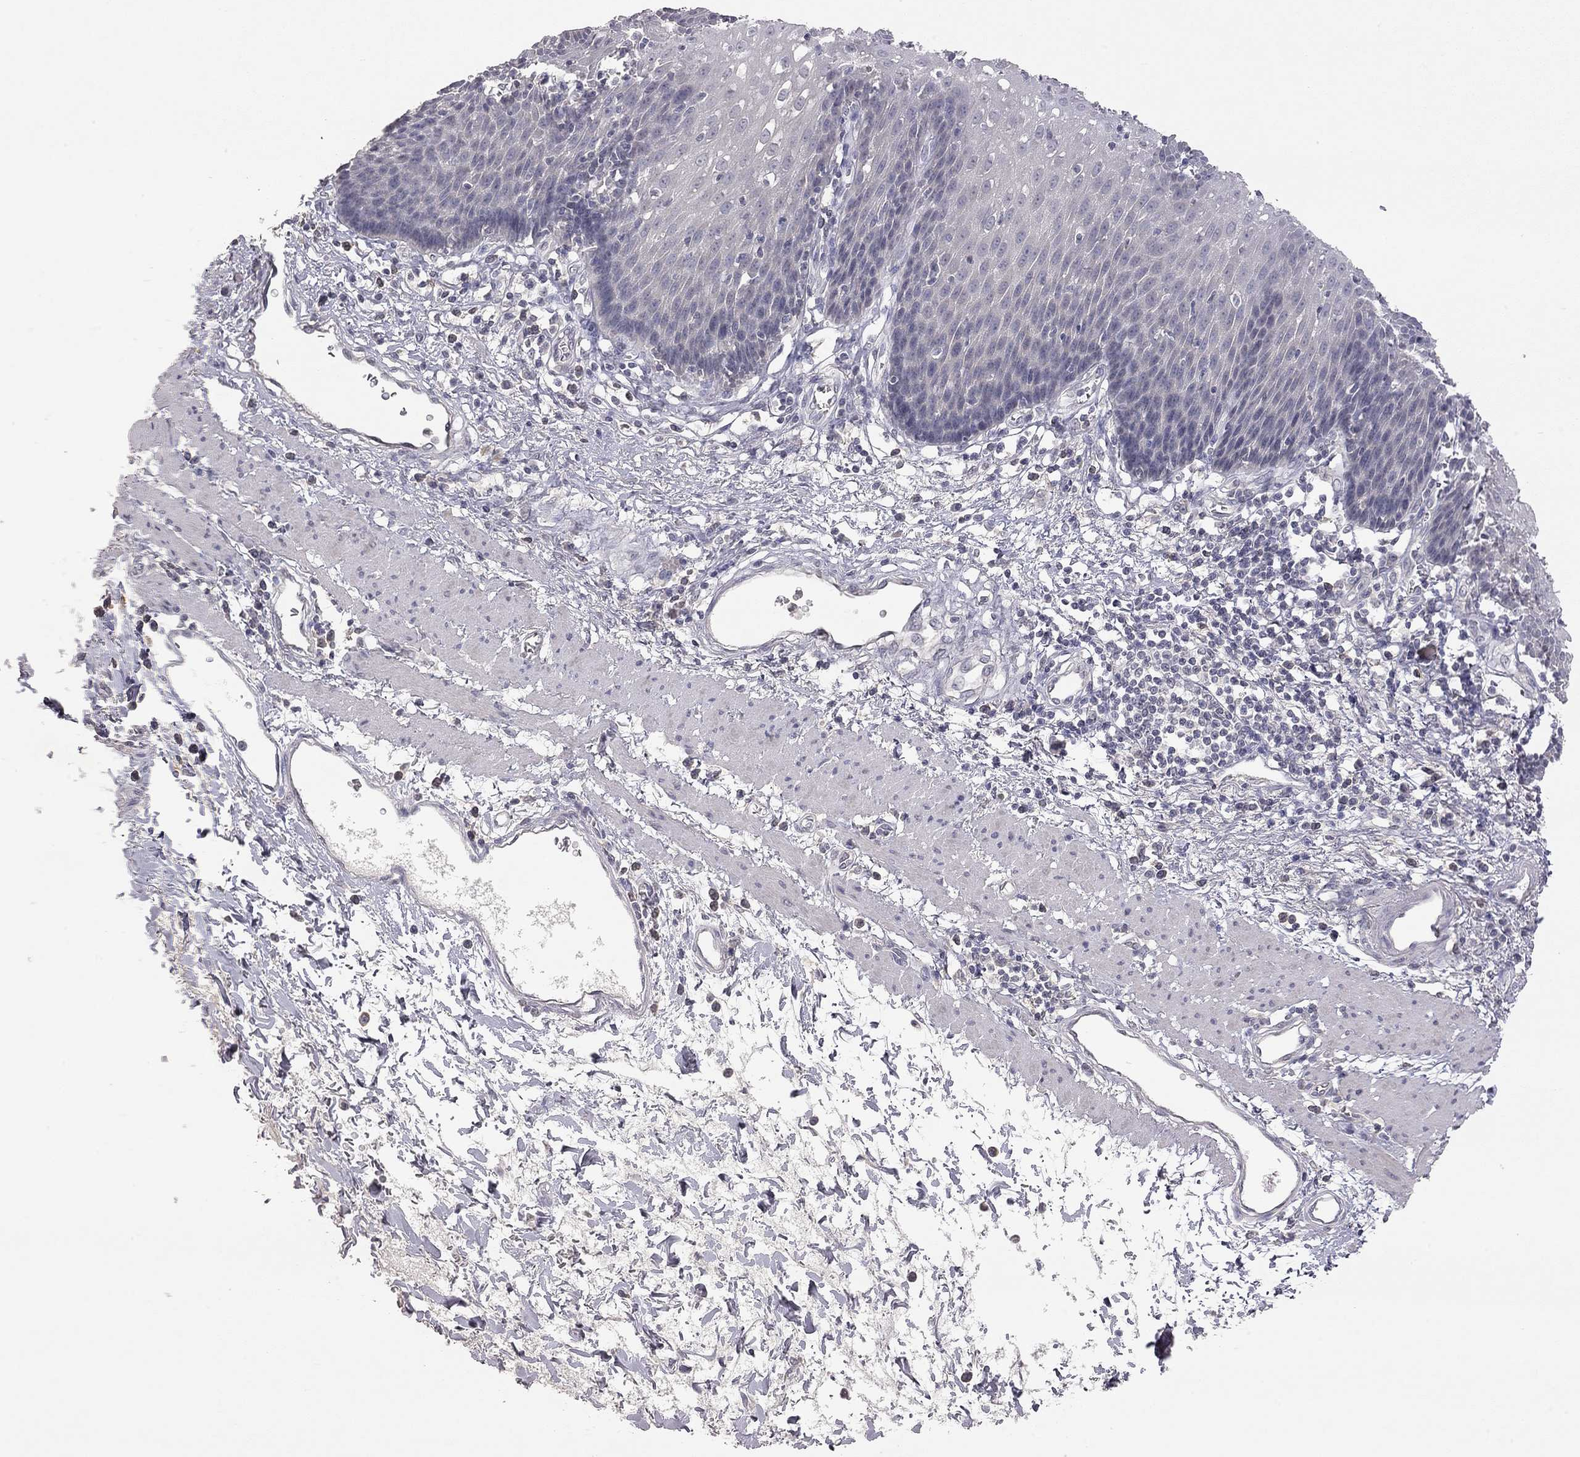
{"staining": {"intensity": "negative", "quantity": "none", "location": "none"}, "tissue": "esophagus", "cell_type": "Squamous epithelial cells", "image_type": "normal", "snomed": [{"axis": "morphology", "description": "Normal tissue, NOS"}, {"axis": "topography", "description": "Esophagus"}], "caption": "Esophagus stained for a protein using IHC displays no staining squamous epithelial cells.", "gene": "SYT12", "patient": {"sex": "male", "age": 57}}